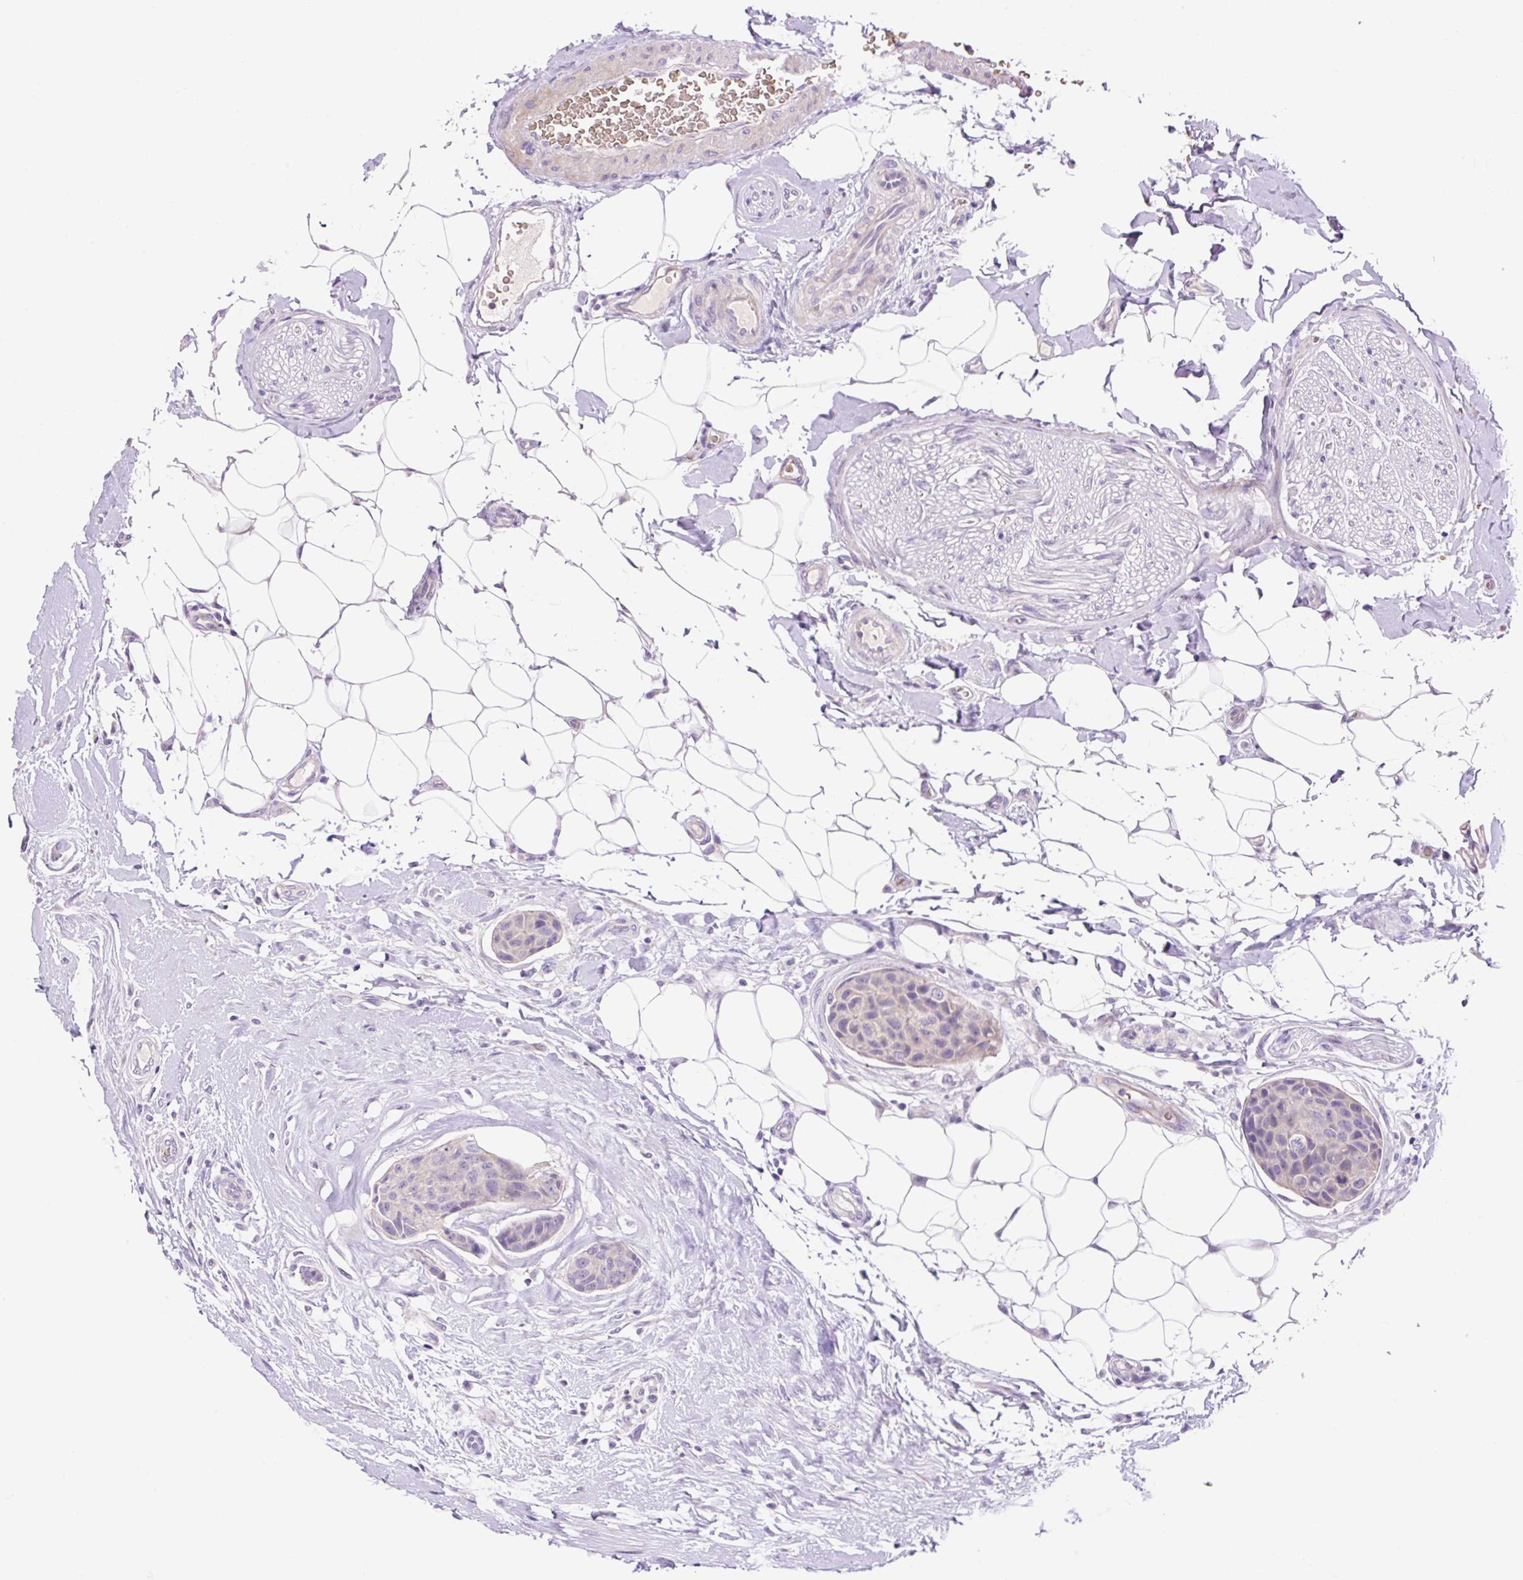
{"staining": {"intensity": "negative", "quantity": "none", "location": "none"}, "tissue": "breast cancer", "cell_type": "Tumor cells", "image_type": "cancer", "snomed": [{"axis": "morphology", "description": "Duct carcinoma"}, {"axis": "topography", "description": "Breast"}, {"axis": "topography", "description": "Lymph node"}], "caption": "This is an immunohistochemistry (IHC) image of breast cancer (intraductal carcinoma). There is no expression in tumor cells.", "gene": "LHFPL5", "patient": {"sex": "female", "age": 80}}